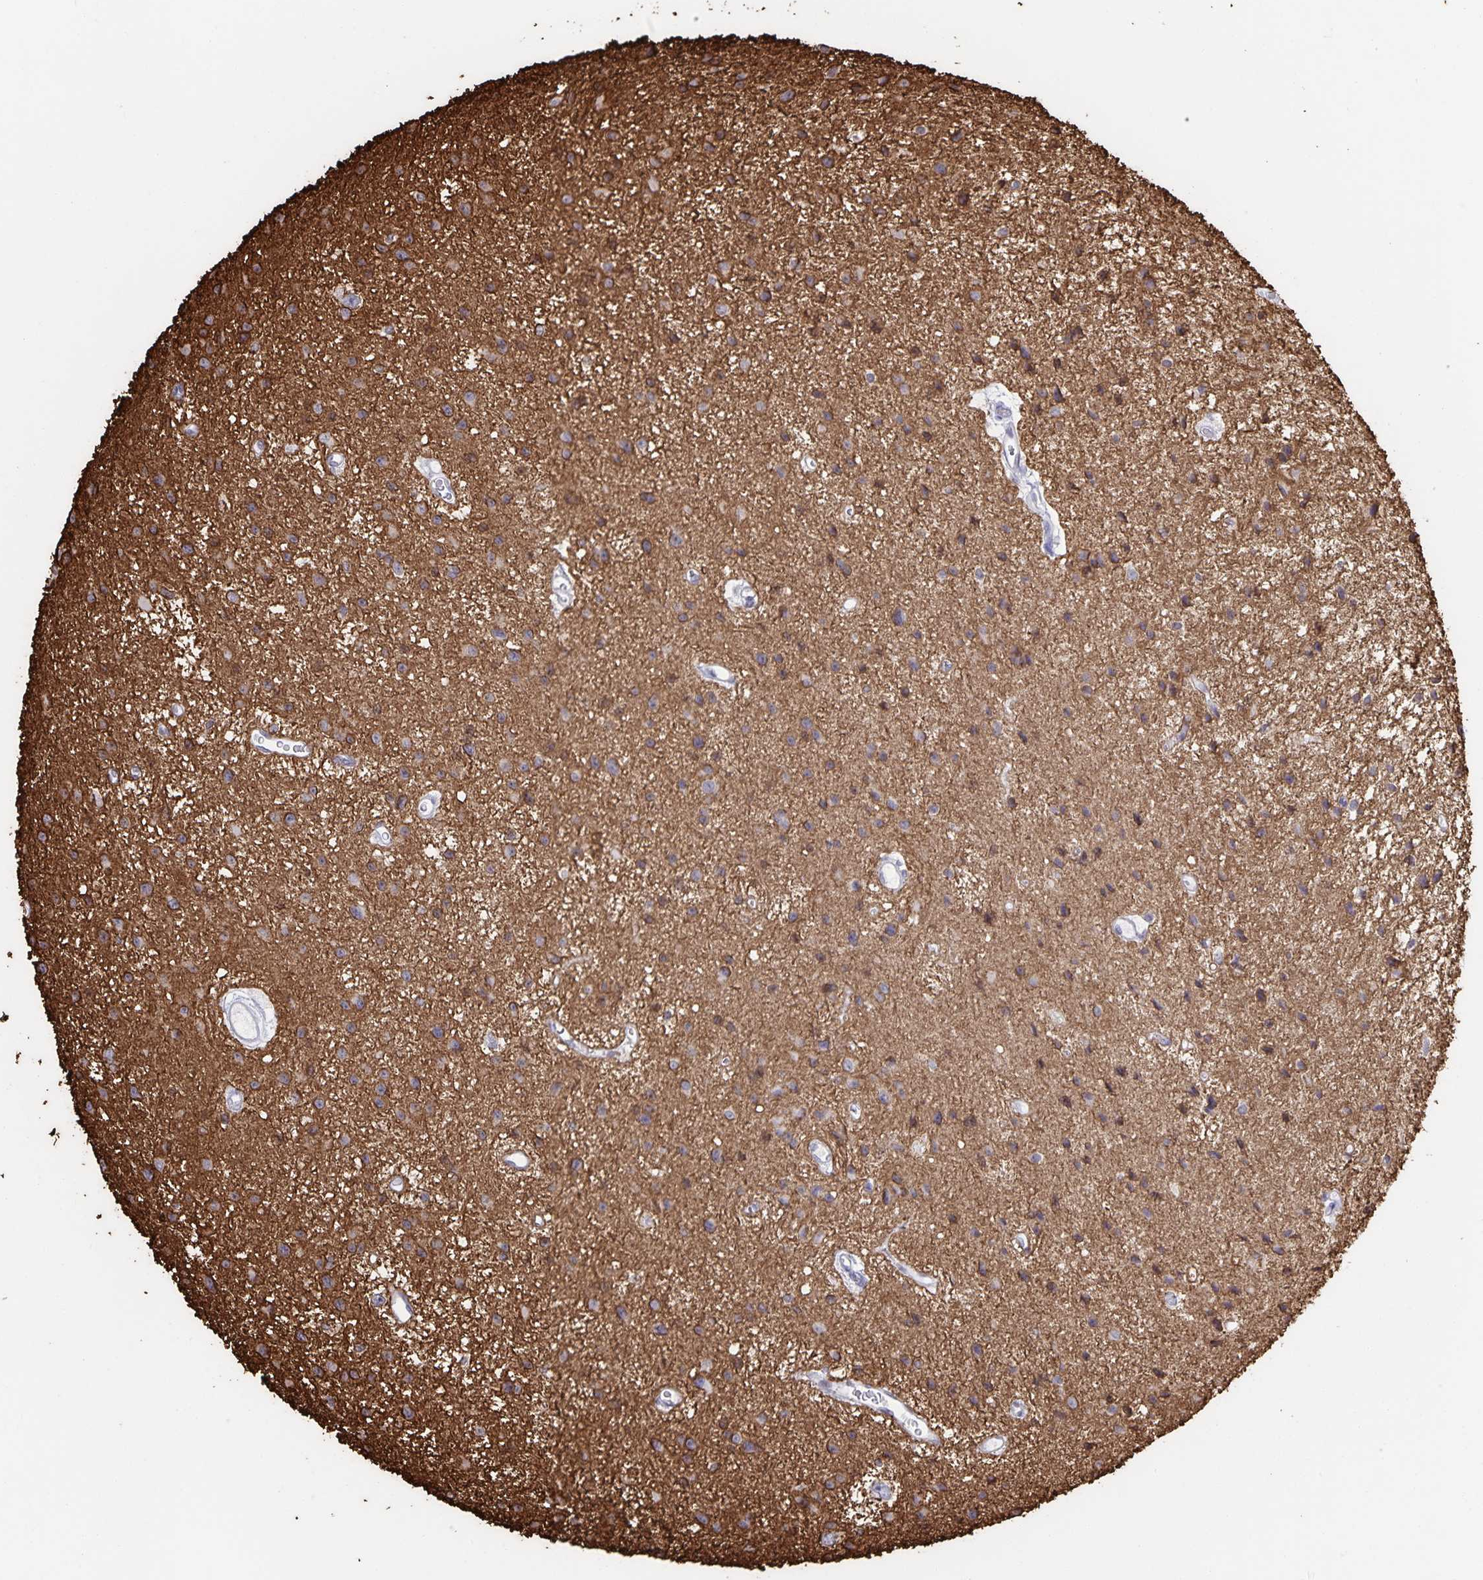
{"staining": {"intensity": "moderate", "quantity": "25%-75%", "location": "cytoplasmic/membranous"}, "tissue": "glioma", "cell_type": "Tumor cells", "image_type": "cancer", "snomed": [{"axis": "morphology", "description": "Glioma, malignant, Low grade"}, {"axis": "topography", "description": "Brain"}], "caption": "About 25%-75% of tumor cells in glioma reveal moderate cytoplasmic/membranous protein positivity as visualized by brown immunohistochemical staining.", "gene": "AQP4", "patient": {"sex": "male", "age": 43}}